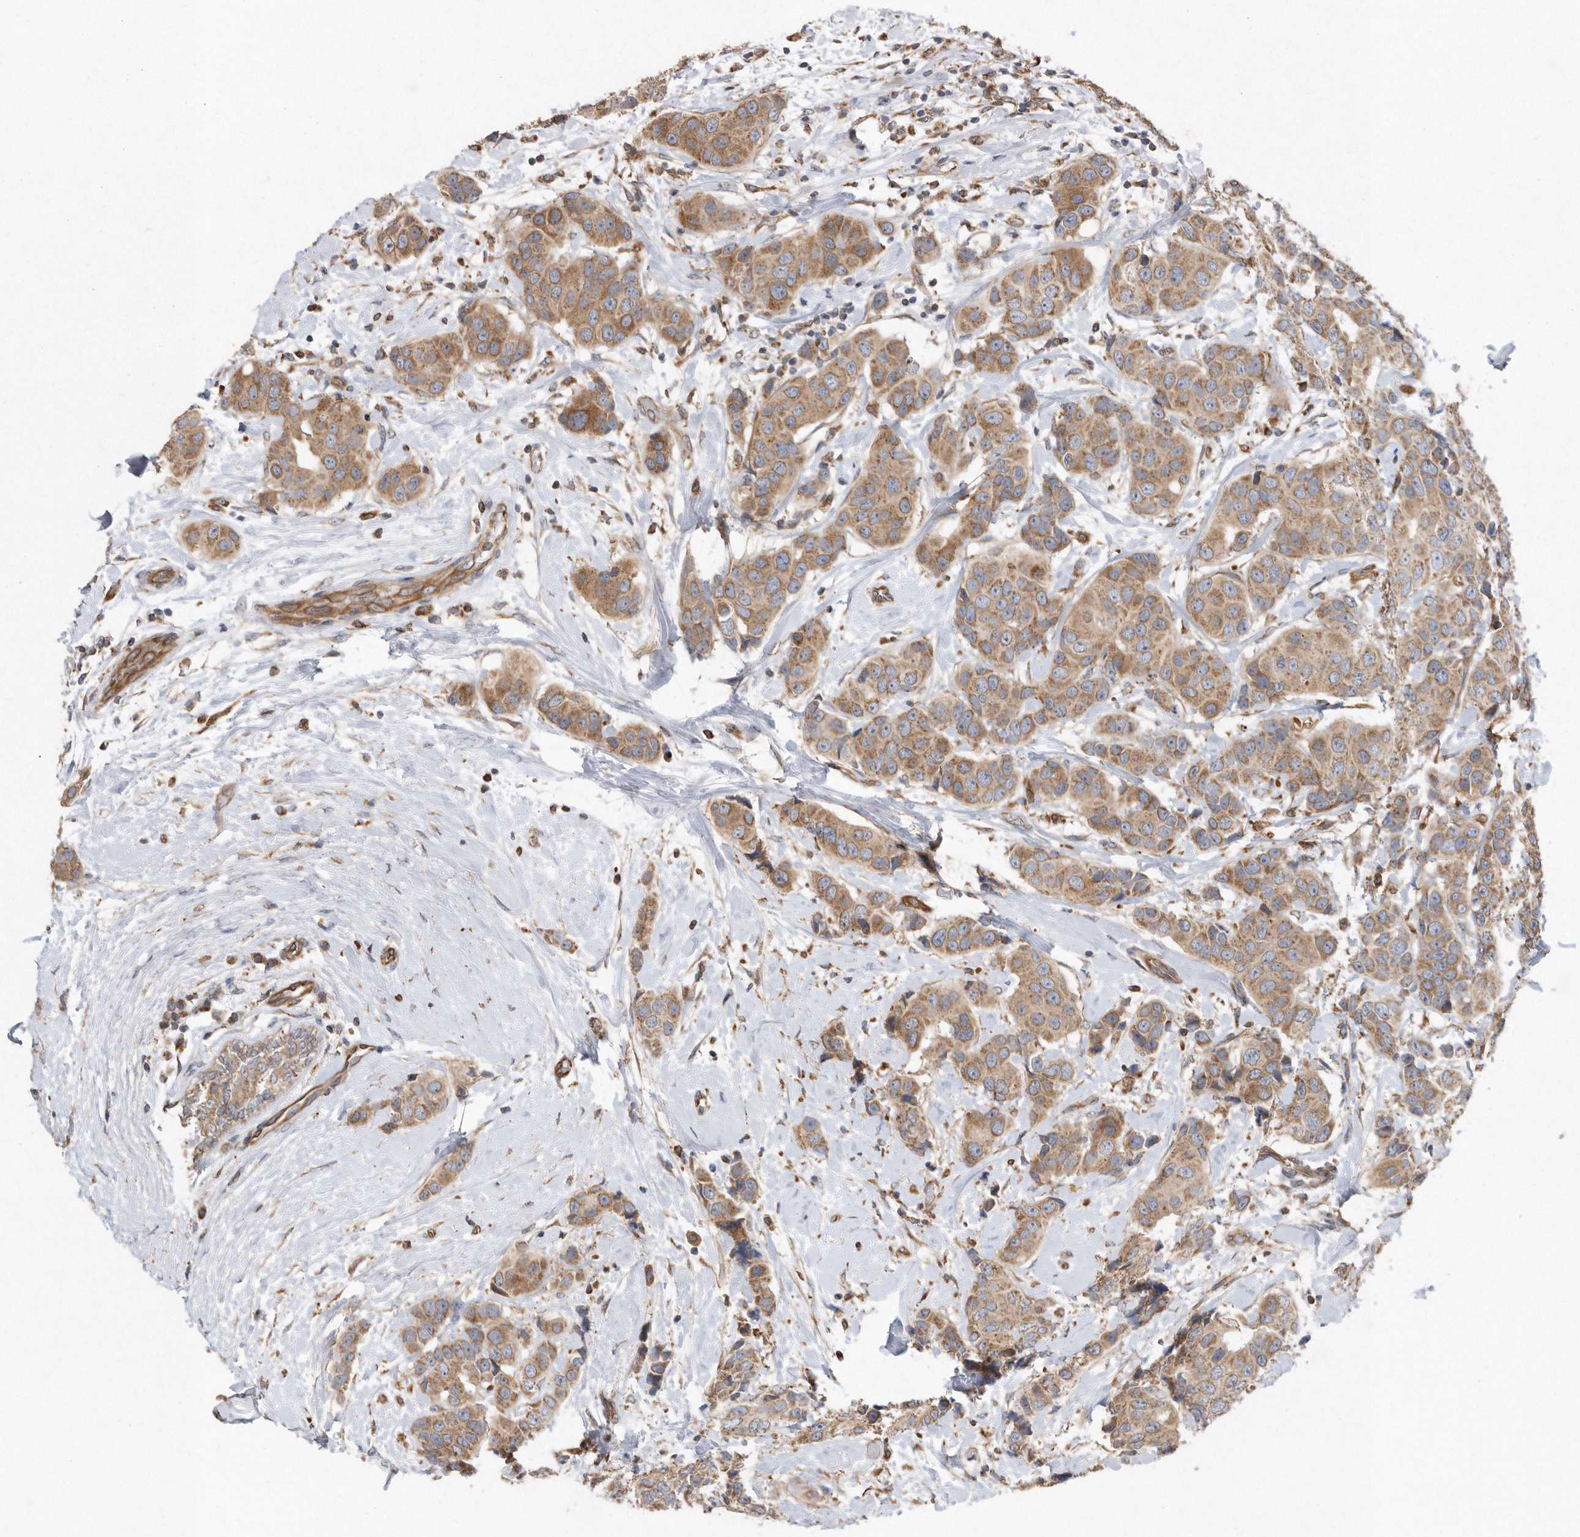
{"staining": {"intensity": "moderate", "quantity": ">75%", "location": "cytoplasmic/membranous"}, "tissue": "breast cancer", "cell_type": "Tumor cells", "image_type": "cancer", "snomed": [{"axis": "morphology", "description": "Normal tissue, NOS"}, {"axis": "morphology", "description": "Duct carcinoma"}, {"axis": "topography", "description": "Breast"}], "caption": "Breast cancer (infiltrating ductal carcinoma) stained with immunohistochemistry (IHC) demonstrates moderate cytoplasmic/membranous positivity in approximately >75% of tumor cells.", "gene": "PON2", "patient": {"sex": "female", "age": 39}}